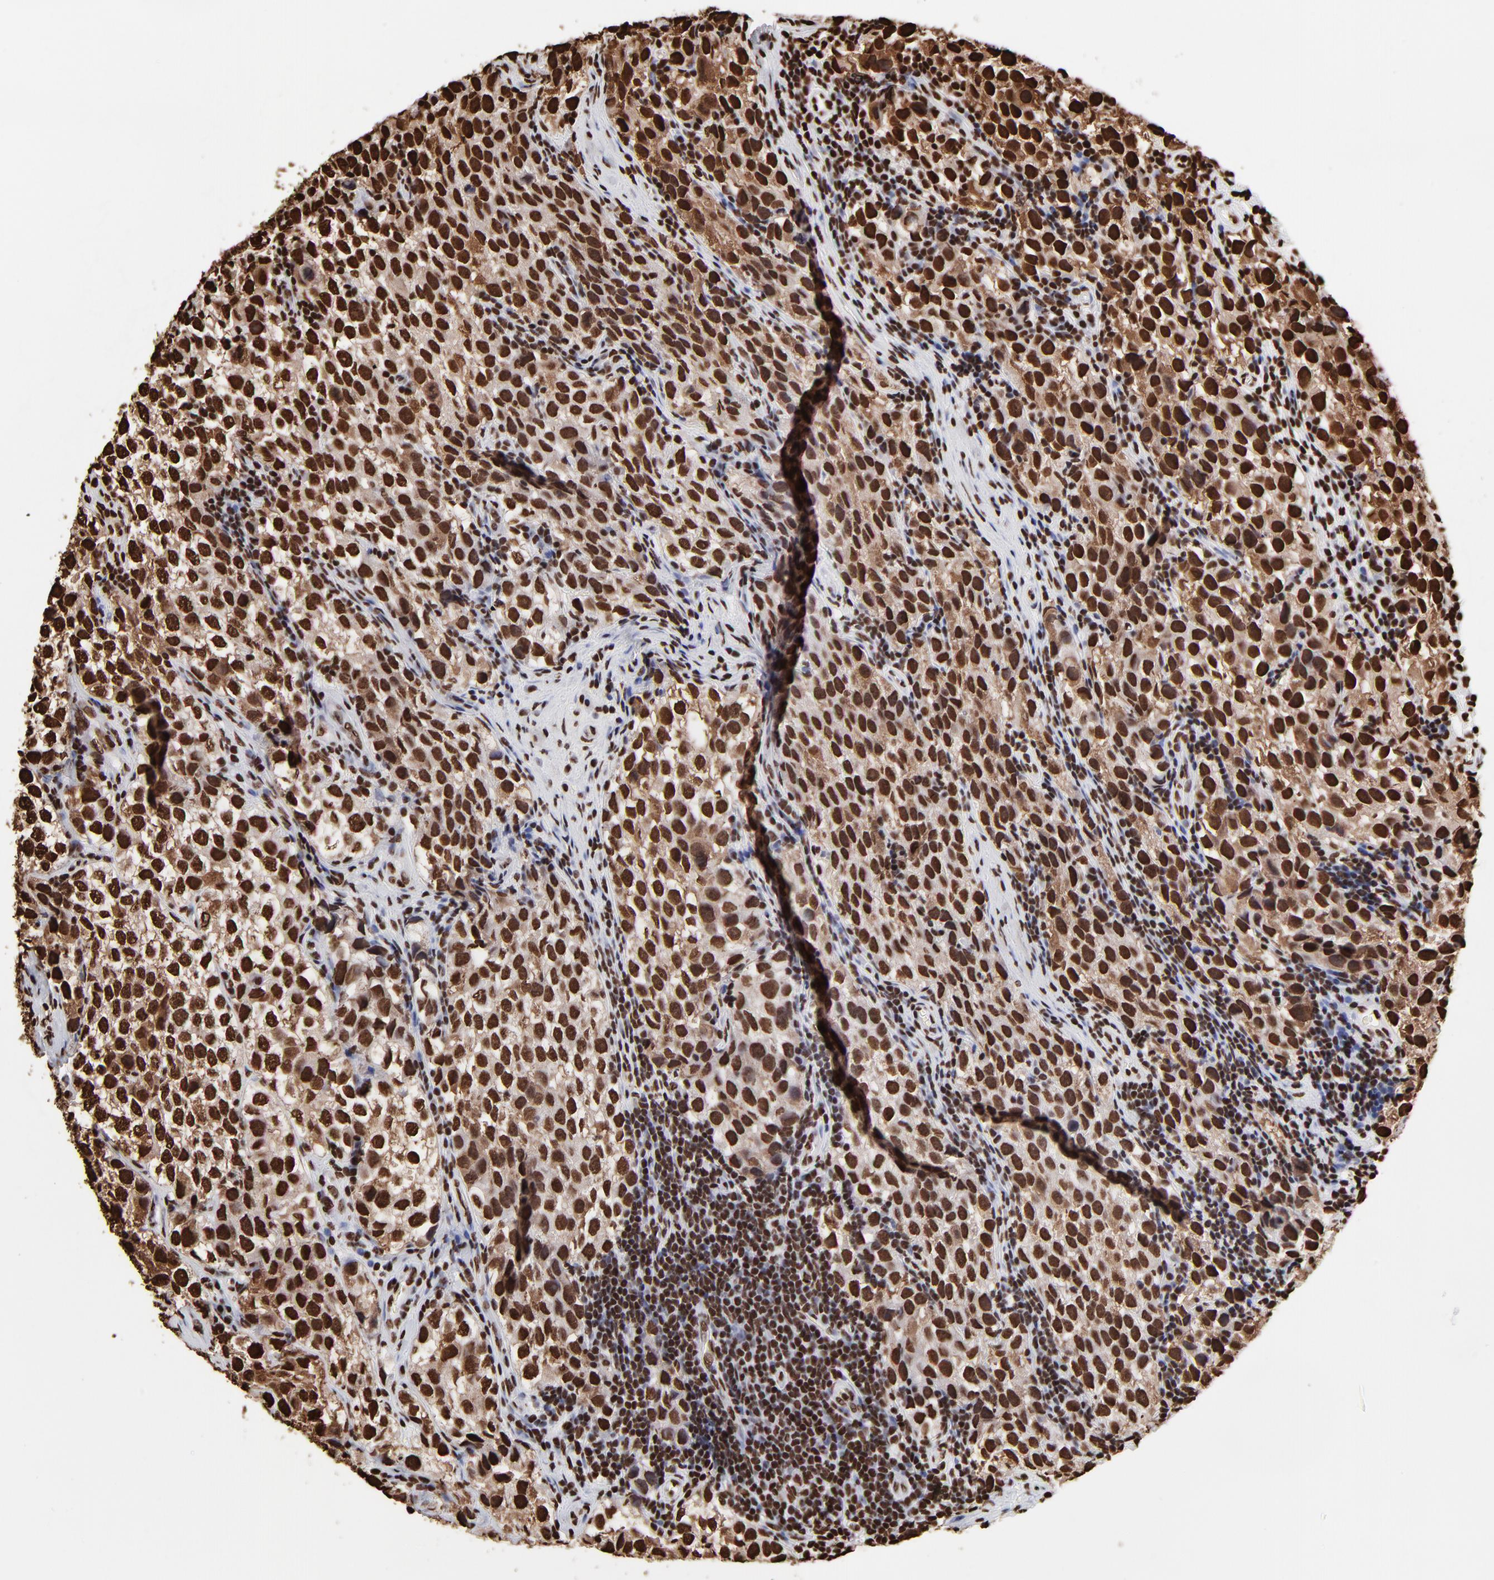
{"staining": {"intensity": "strong", "quantity": ">75%", "location": "cytoplasmic/membranous,nuclear"}, "tissue": "testis cancer", "cell_type": "Tumor cells", "image_type": "cancer", "snomed": [{"axis": "morphology", "description": "Seminoma, NOS"}, {"axis": "topography", "description": "Testis"}], "caption": "Human seminoma (testis) stained with a protein marker displays strong staining in tumor cells.", "gene": "ZNF544", "patient": {"sex": "male", "age": 39}}